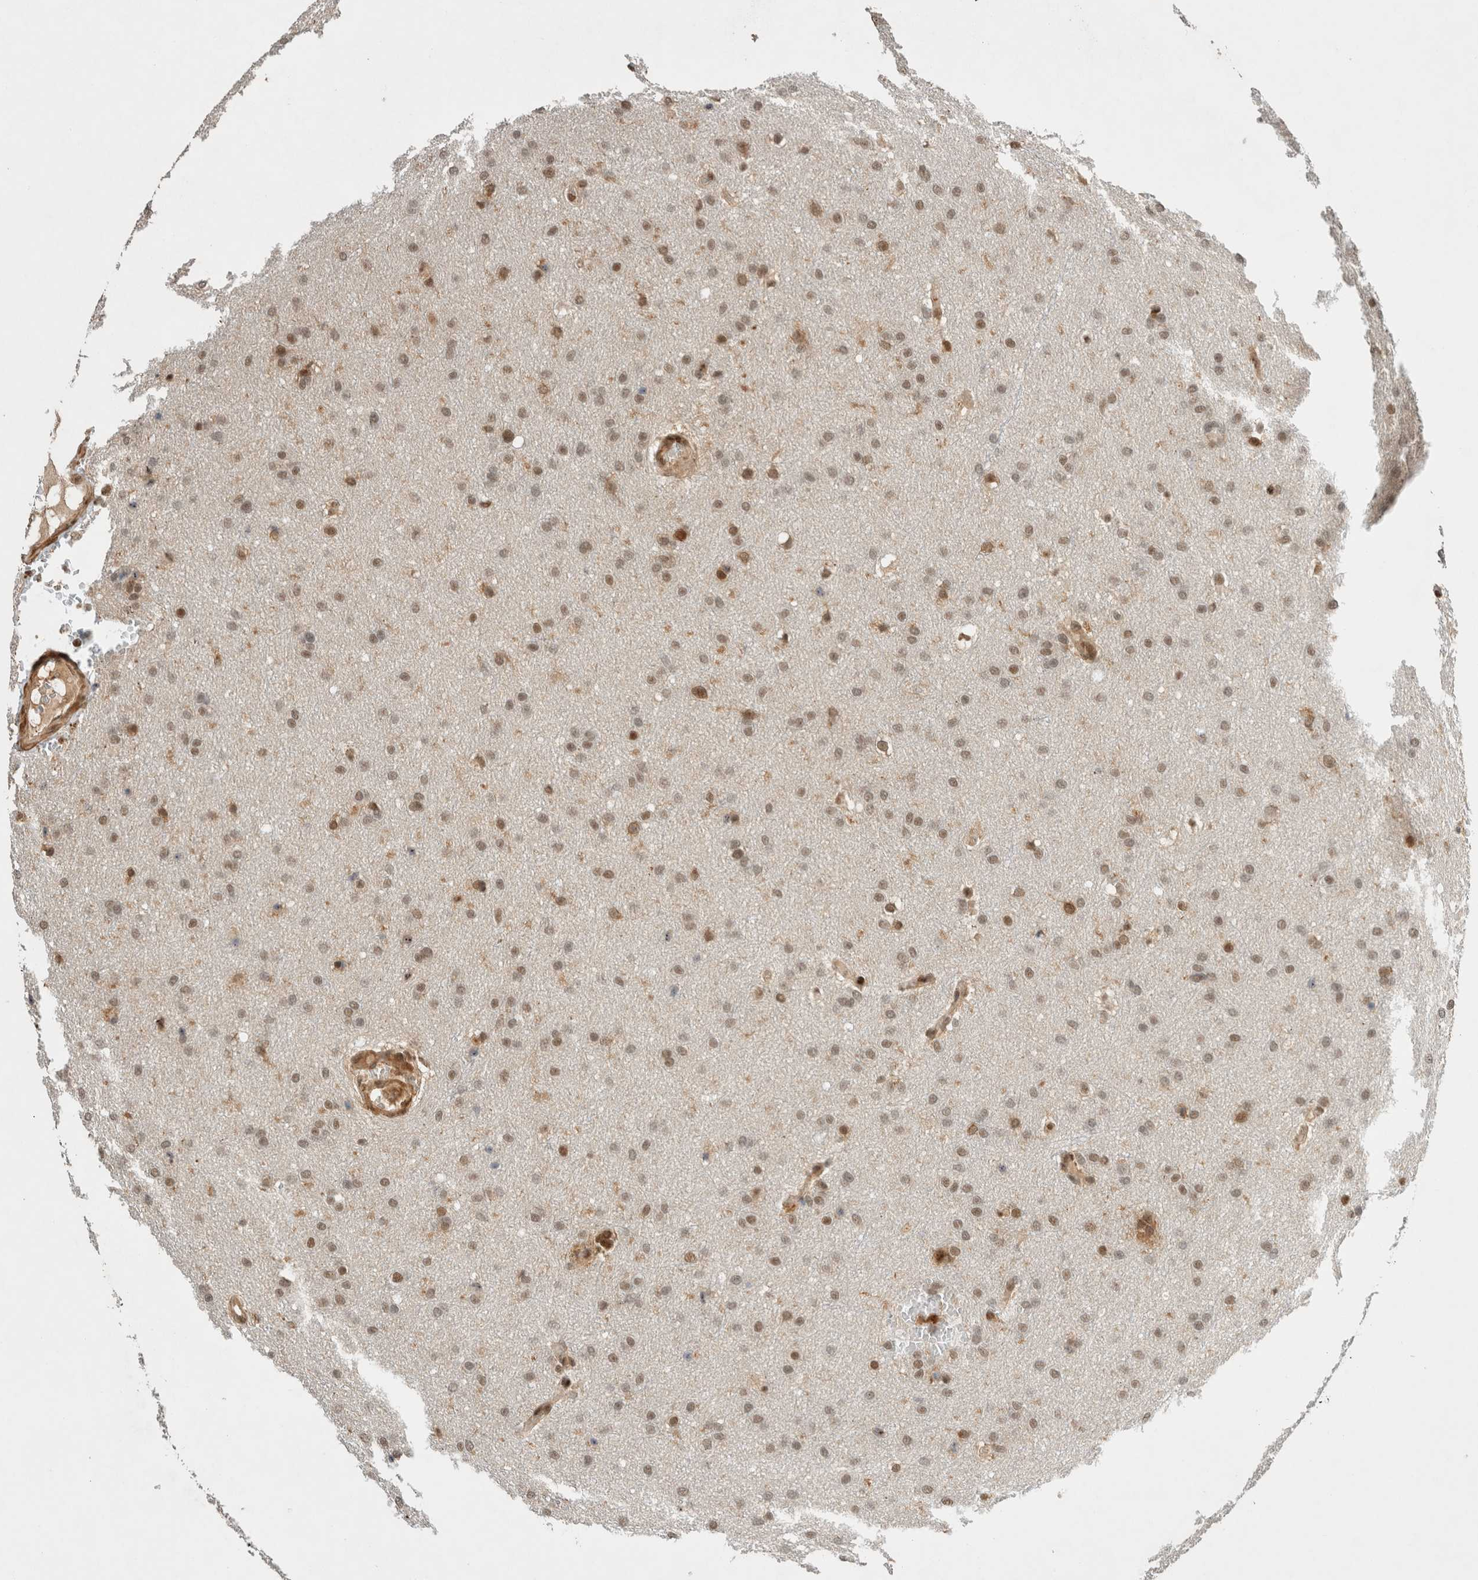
{"staining": {"intensity": "moderate", "quantity": ">75%", "location": "nuclear"}, "tissue": "glioma", "cell_type": "Tumor cells", "image_type": "cancer", "snomed": [{"axis": "morphology", "description": "Glioma, malignant, Low grade"}, {"axis": "topography", "description": "Brain"}], "caption": "Malignant glioma (low-grade) stained with DAB immunohistochemistry (IHC) displays medium levels of moderate nuclear staining in about >75% of tumor cells.", "gene": "SNRNP40", "patient": {"sex": "female", "age": 37}}